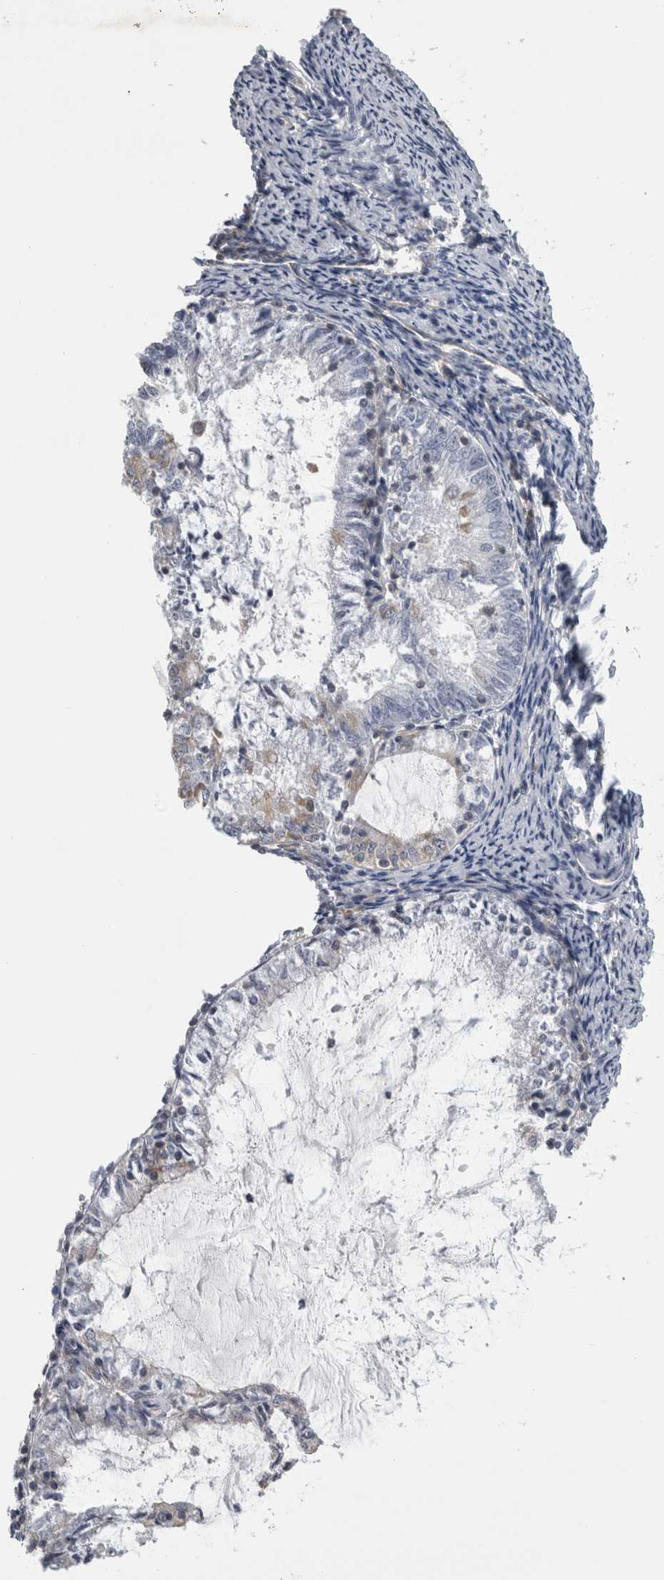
{"staining": {"intensity": "weak", "quantity": "<25%", "location": "cytoplasmic/membranous"}, "tissue": "endometrial cancer", "cell_type": "Tumor cells", "image_type": "cancer", "snomed": [{"axis": "morphology", "description": "Adenocarcinoma, NOS"}, {"axis": "topography", "description": "Endometrium"}], "caption": "High magnification brightfield microscopy of endometrial cancer stained with DAB (3,3'-diaminobenzidine) (brown) and counterstained with hematoxylin (blue): tumor cells show no significant positivity.", "gene": "PRRC2C", "patient": {"sex": "female", "age": 57}}